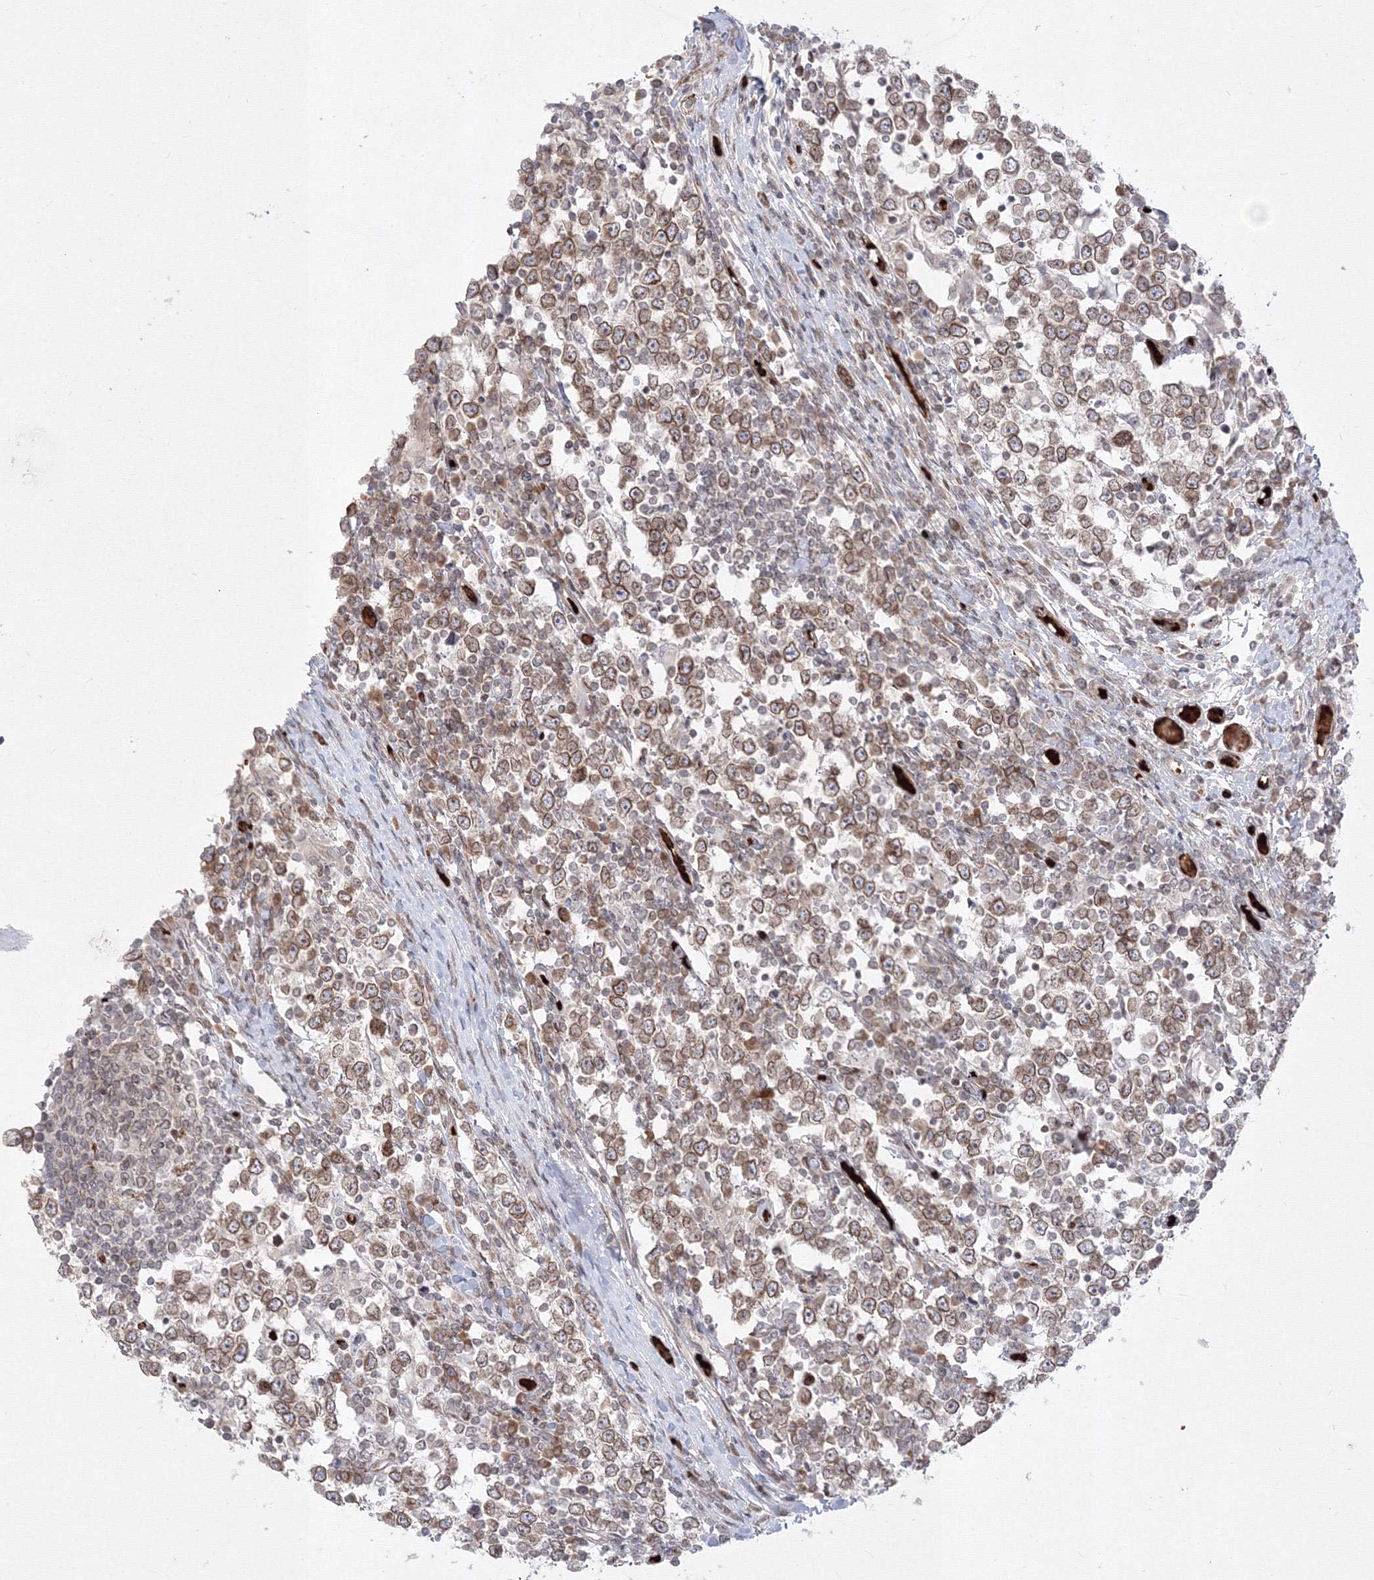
{"staining": {"intensity": "moderate", "quantity": ">75%", "location": "cytoplasmic/membranous,nuclear"}, "tissue": "testis cancer", "cell_type": "Tumor cells", "image_type": "cancer", "snomed": [{"axis": "morphology", "description": "Seminoma, NOS"}, {"axis": "topography", "description": "Testis"}], "caption": "The image shows a brown stain indicating the presence of a protein in the cytoplasmic/membranous and nuclear of tumor cells in seminoma (testis).", "gene": "DNAJB2", "patient": {"sex": "male", "age": 65}}